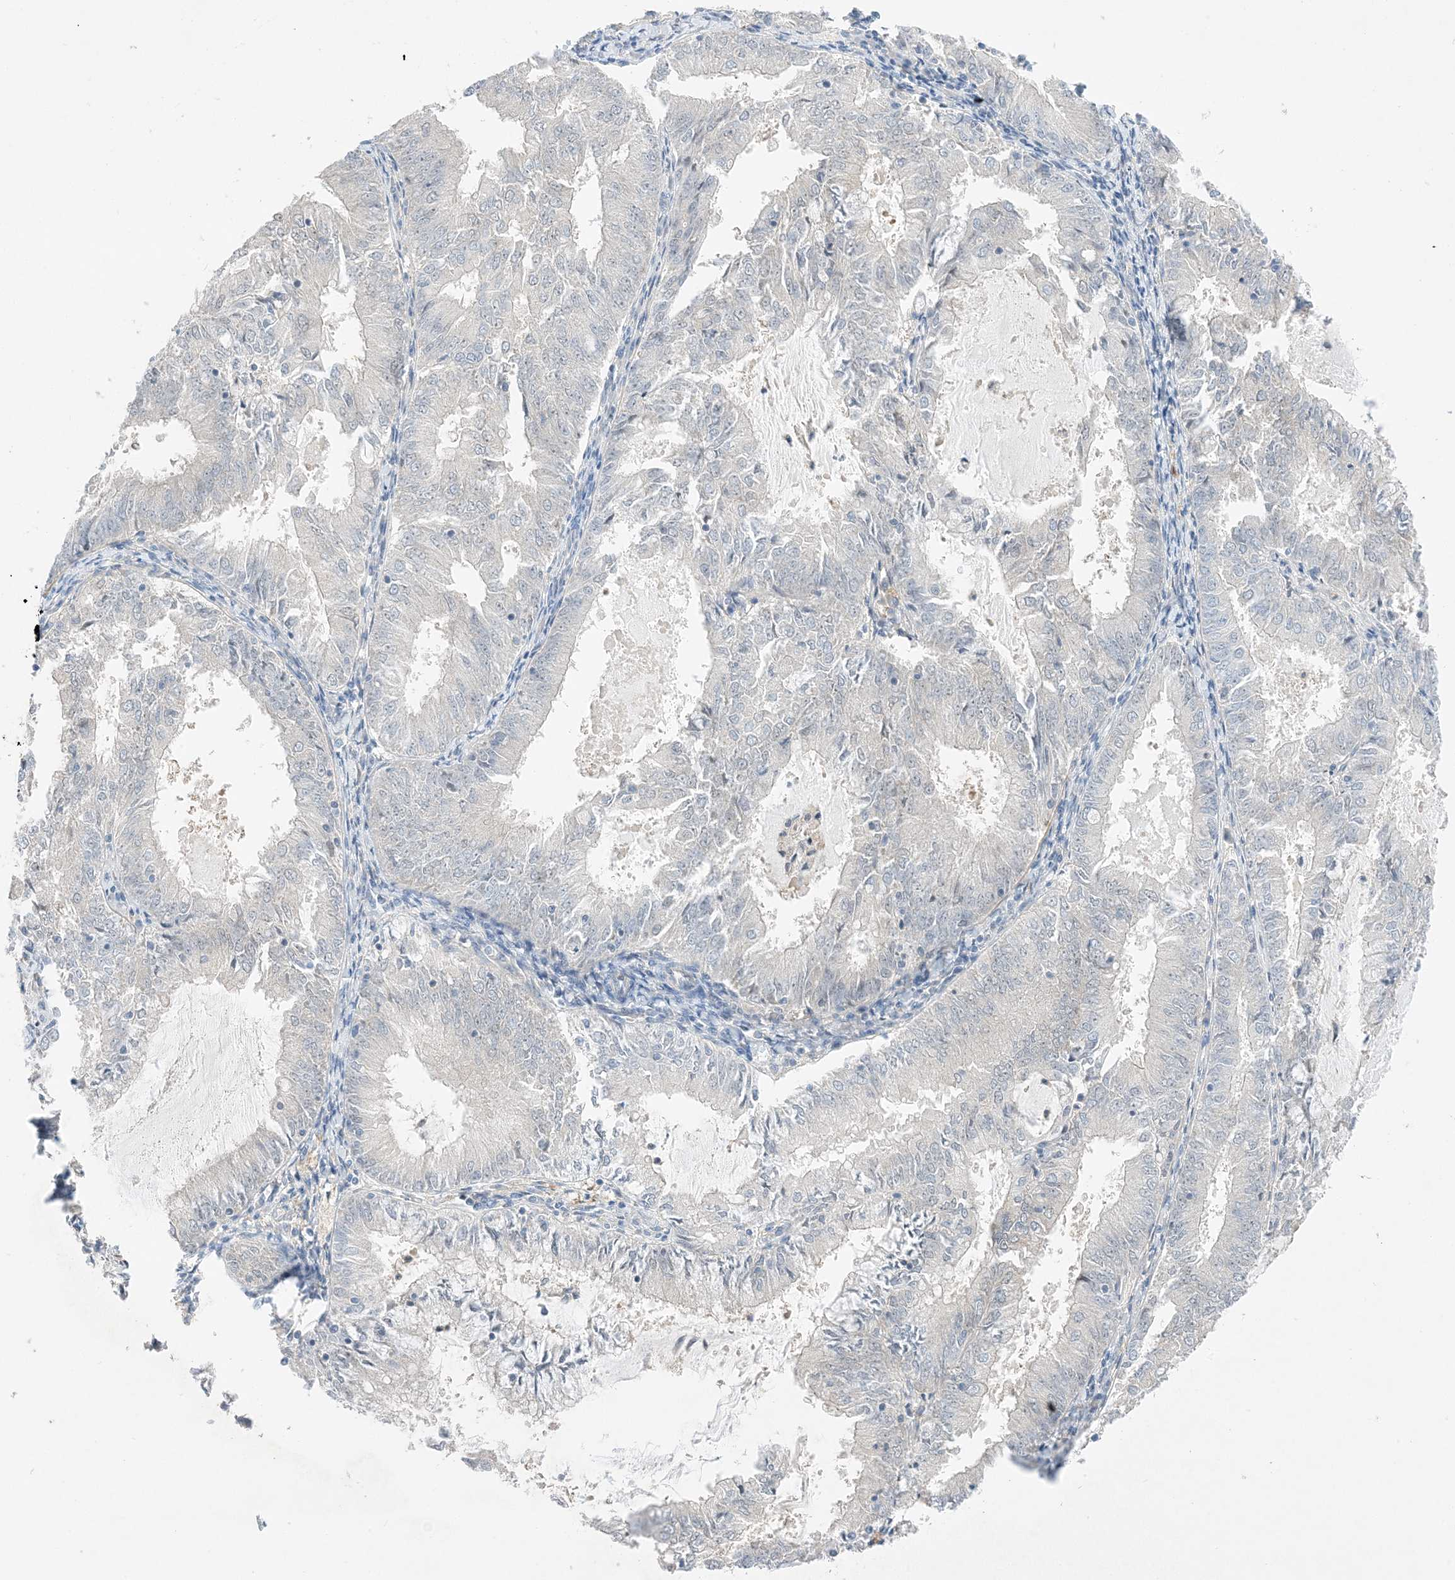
{"staining": {"intensity": "negative", "quantity": "none", "location": "none"}, "tissue": "endometrial cancer", "cell_type": "Tumor cells", "image_type": "cancer", "snomed": [{"axis": "morphology", "description": "Adenocarcinoma, NOS"}, {"axis": "topography", "description": "Endometrium"}], "caption": "IHC of endometrial cancer reveals no staining in tumor cells.", "gene": "KIFBP", "patient": {"sex": "female", "age": 57}}